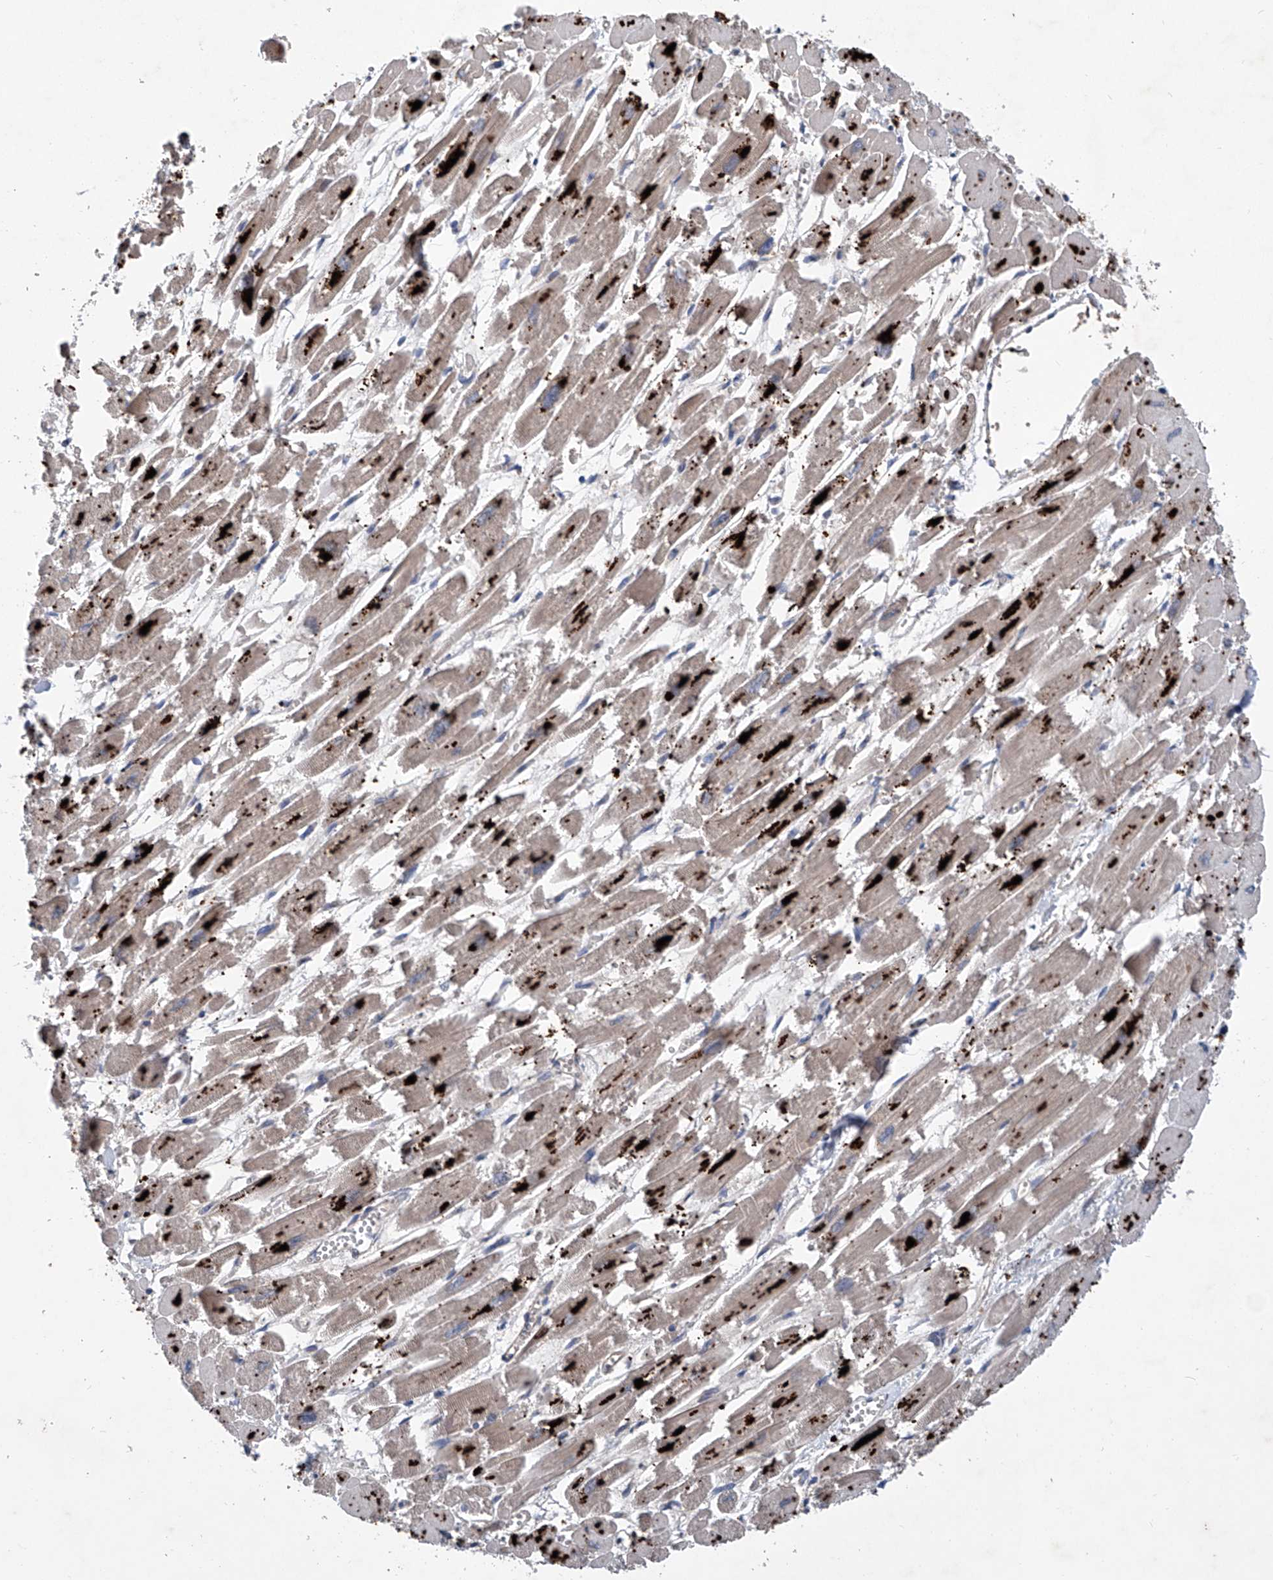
{"staining": {"intensity": "strong", "quantity": "25%-75%", "location": "cytoplasmic/membranous"}, "tissue": "heart muscle", "cell_type": "Cardiomyocytes", "image_type": "normal", "snomed": [{"axis": "morphology", "description": "Normal tissue, NOS"}, {"axis": "topography", "description": "Heart"}], "caption": "A high amount of strong cytoplasmic/membranous staining is present in approximately 25%-75% of cardiomyocytes in normal heart muscle.", "gene": "ASCC3", "patient": {"sex": "male", "age": 54}}